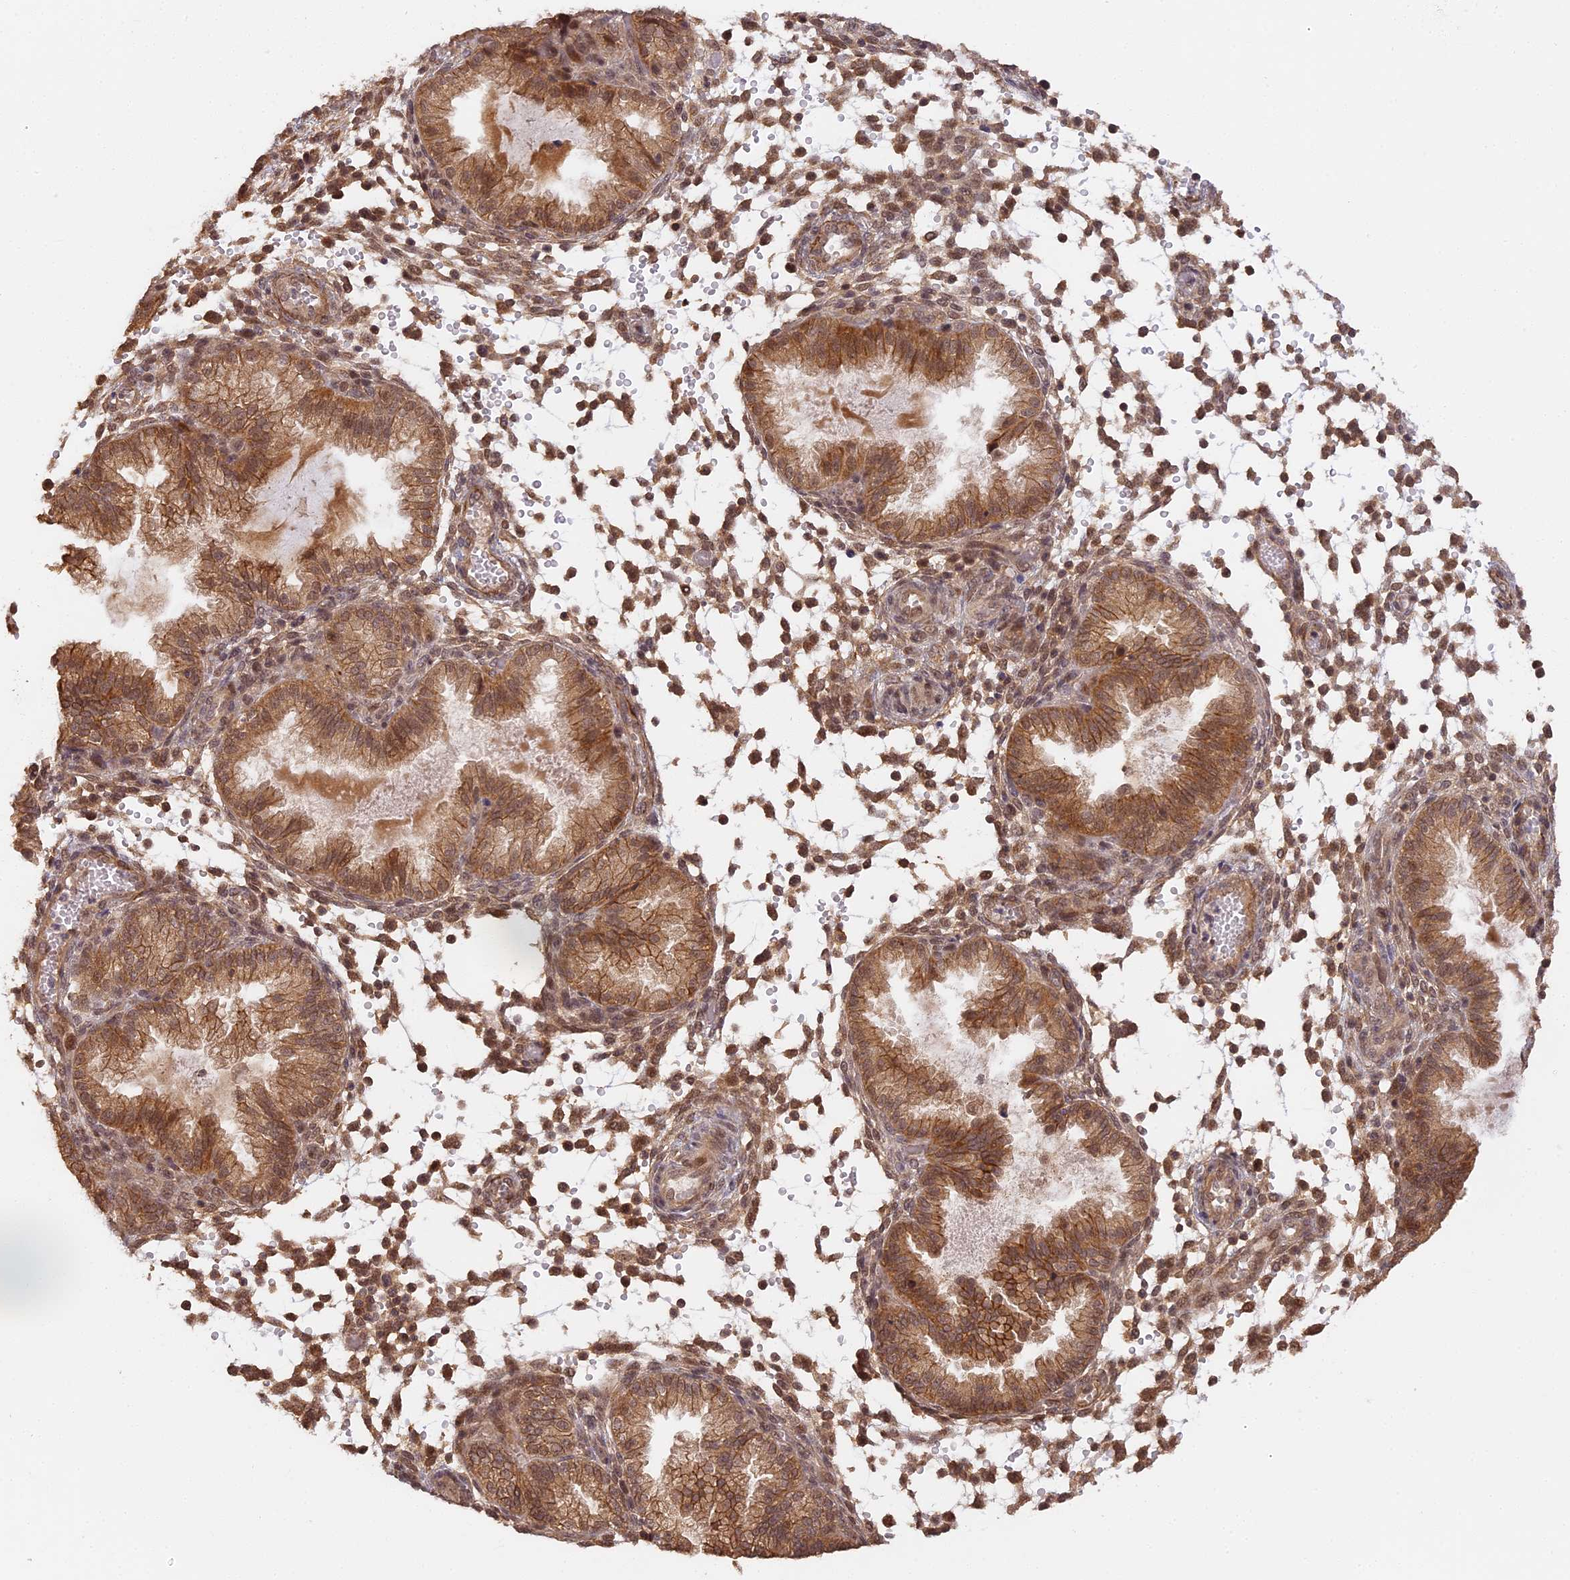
{"staining": {"intensity": "moderate", "quantity": "25%-75%", "location": "cytoplasmic/membranous,nuclear"}, "tissue": "endometrium", "cell_type": "Cells in endometrial stroma", "image_type": "normal", "snomed": [{"axis": "morphology", "description": "Normal tissue, NOS"}, {"axis": "topography", "description": "Endometrium"}], "caption": "DAB (3,3'-diaminobenzidine) immunohistochemical staining of normal human endometrium demonstrates moderate cytoplasmic/membranous,nuclear protein staining in about 25%-75% of cells in endometrial stroma. Using DAB (brown) and hematoxylin (blue) stains, captured at high magnification using brightfield microscopy.", "gene": "MYBL2", "patient": {"sex": "female", "age": 33}}